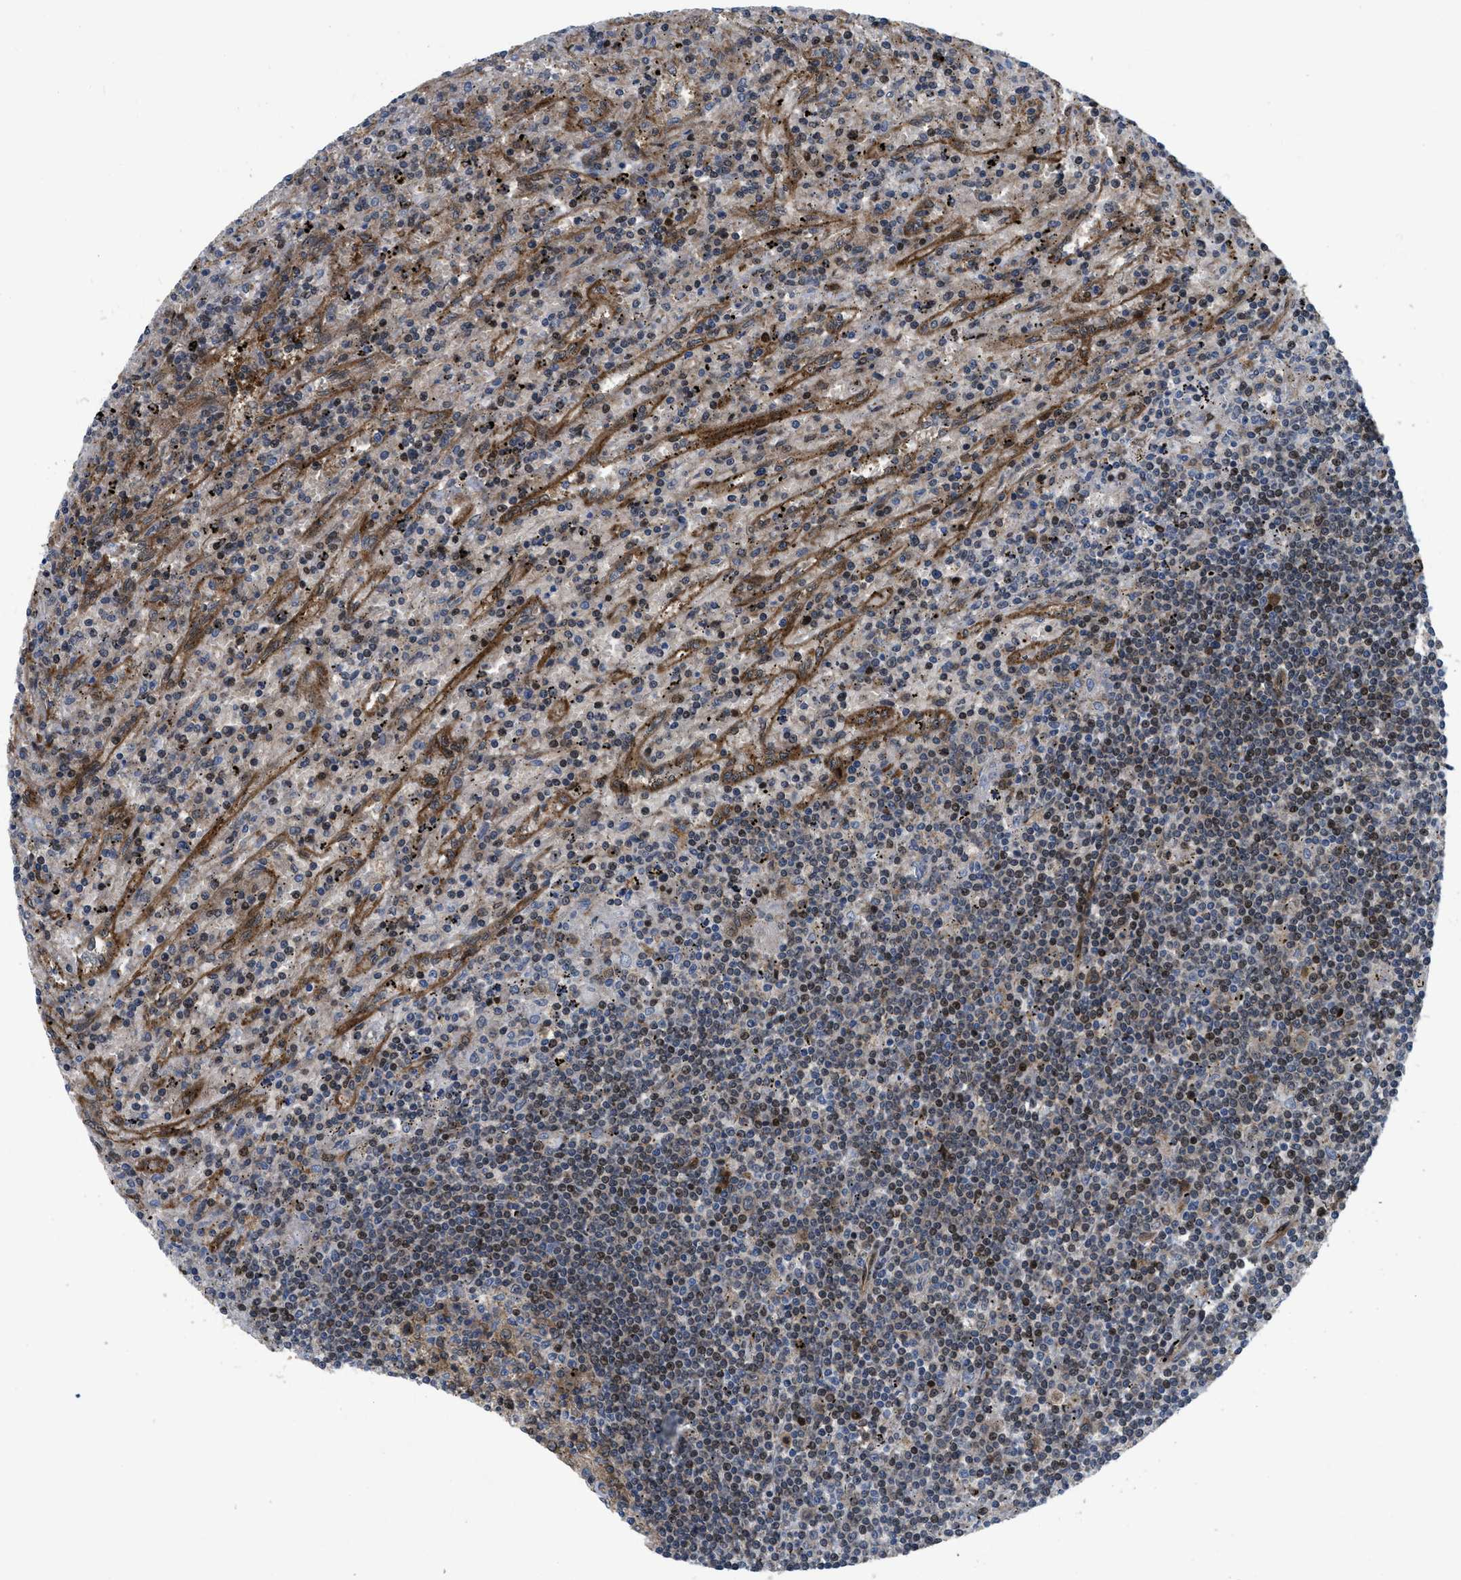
{"staining": {"intensity": "moderate", "quantity": "25%-75%", "location": "nuclear"}, "tissue": "lymphoma", "cell_type": "Tumor cells", "image_type": "cancer", "snomed": [{"axis": "morphology", "description": "Malignant lymphoma, non-Hodgkin's type, Low grade"}, {"axis": "topography", "description": "Spleen"}], "caption": "About 25%-75% of tumor cells in human malignant lymphoma, non-Hodgkin's type (low-grade) exhibit moderate nuclear protein expression as visualized by brown immunohistochemical staining.", "gene": "PPP2CB", "patient": {"sex": "male", "age": 76}}